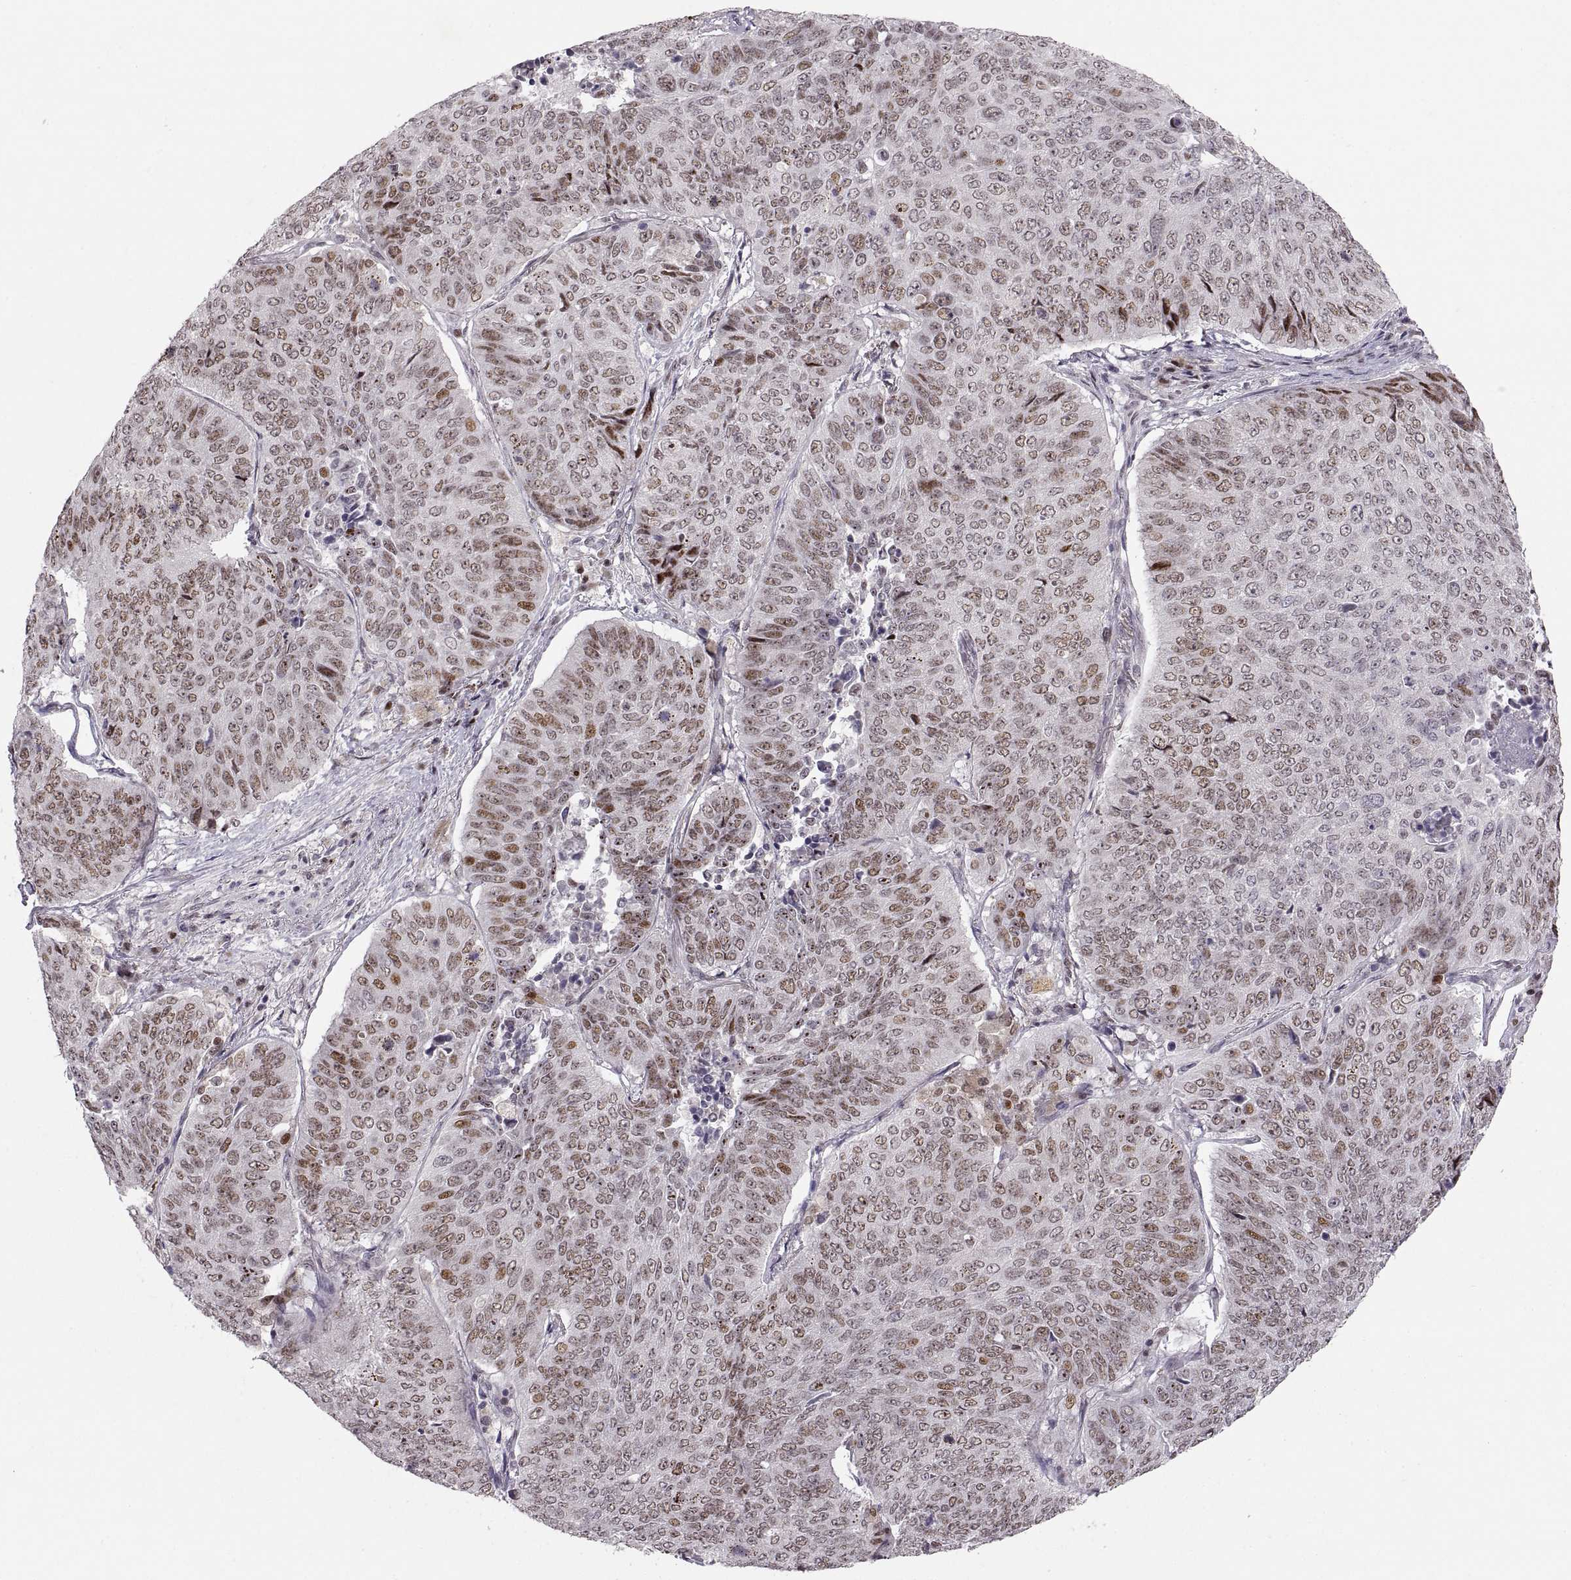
{"staining": {"intensity": "moderate", "quantity": ">75%", "location": "nuclear"}, "tissue": "lung cancer", "cell_type": "Tumor cells", "image_type": "cancer", "snomed": [{"axis": "morphology", "description": "Normal tissue, NOS"}, {"axis": "morphology", "description": "Squamous cell carcinoma, NOS"}, {"axis": "topography", "description": "Bronchus"}, {"axis": "topography", "description": "Lung"}], "caption": "Moderate nuclear positivity is appreciated in about >75% of tumor cells in squamous cell carcinoma (lung).", "gene": "SNAI1", "patient": {"sex": "male", "age": 64}}